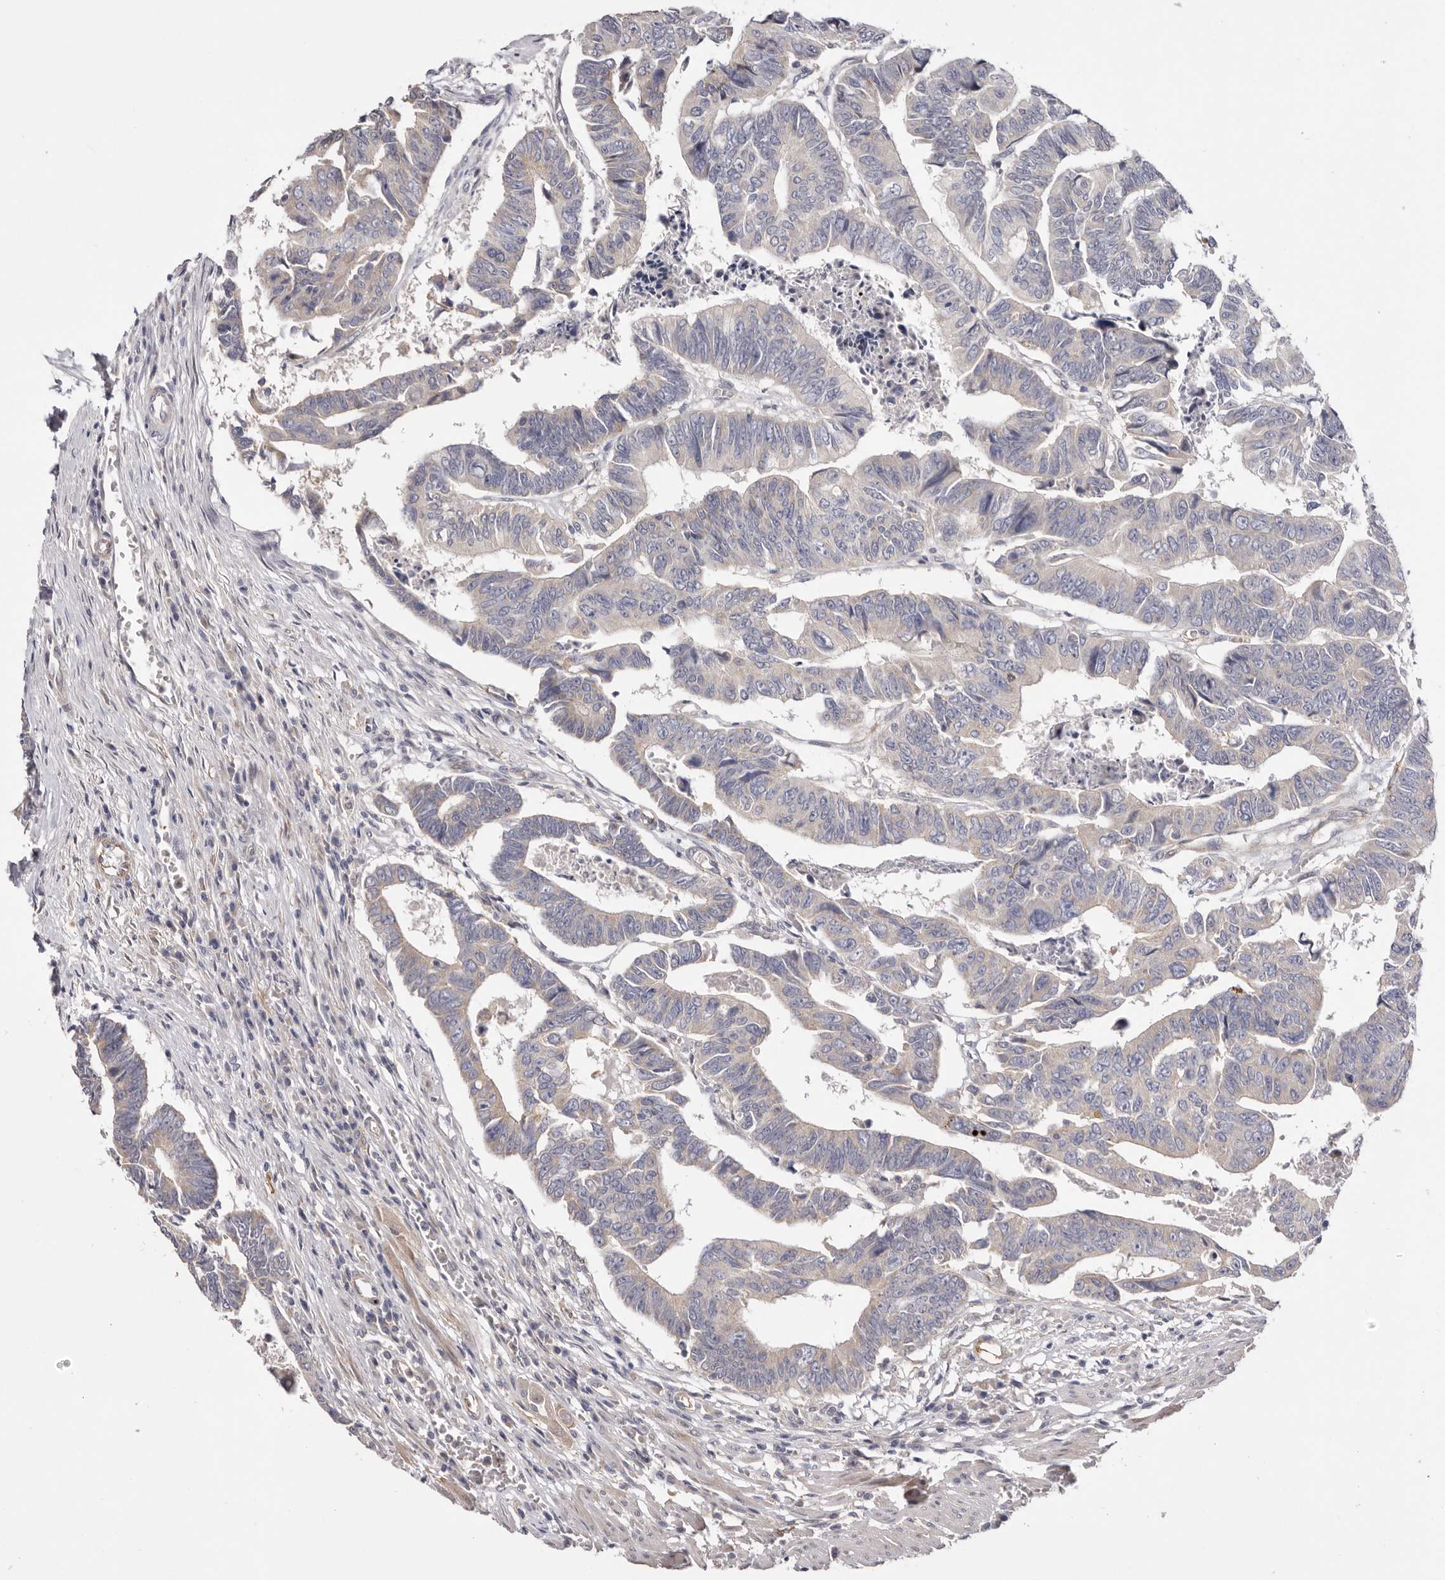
{"staining": {"intensity": "negative", "quantity": "none", "location": "none"}, "tissue": "colorectal cancer", "cell_type": "Tumor cells", "image_type": "cancer", "snomed": [{"axis": "morphology", "description": "Adenocarcinoma, NOS"}, {"axis": "topography", "description": "Rectum"}], "caption": "Tumor cells show no significant protein positivity in colorectal cancer.", "gene": "LMLN", "patient": {"sex": "female", "age": 65}}